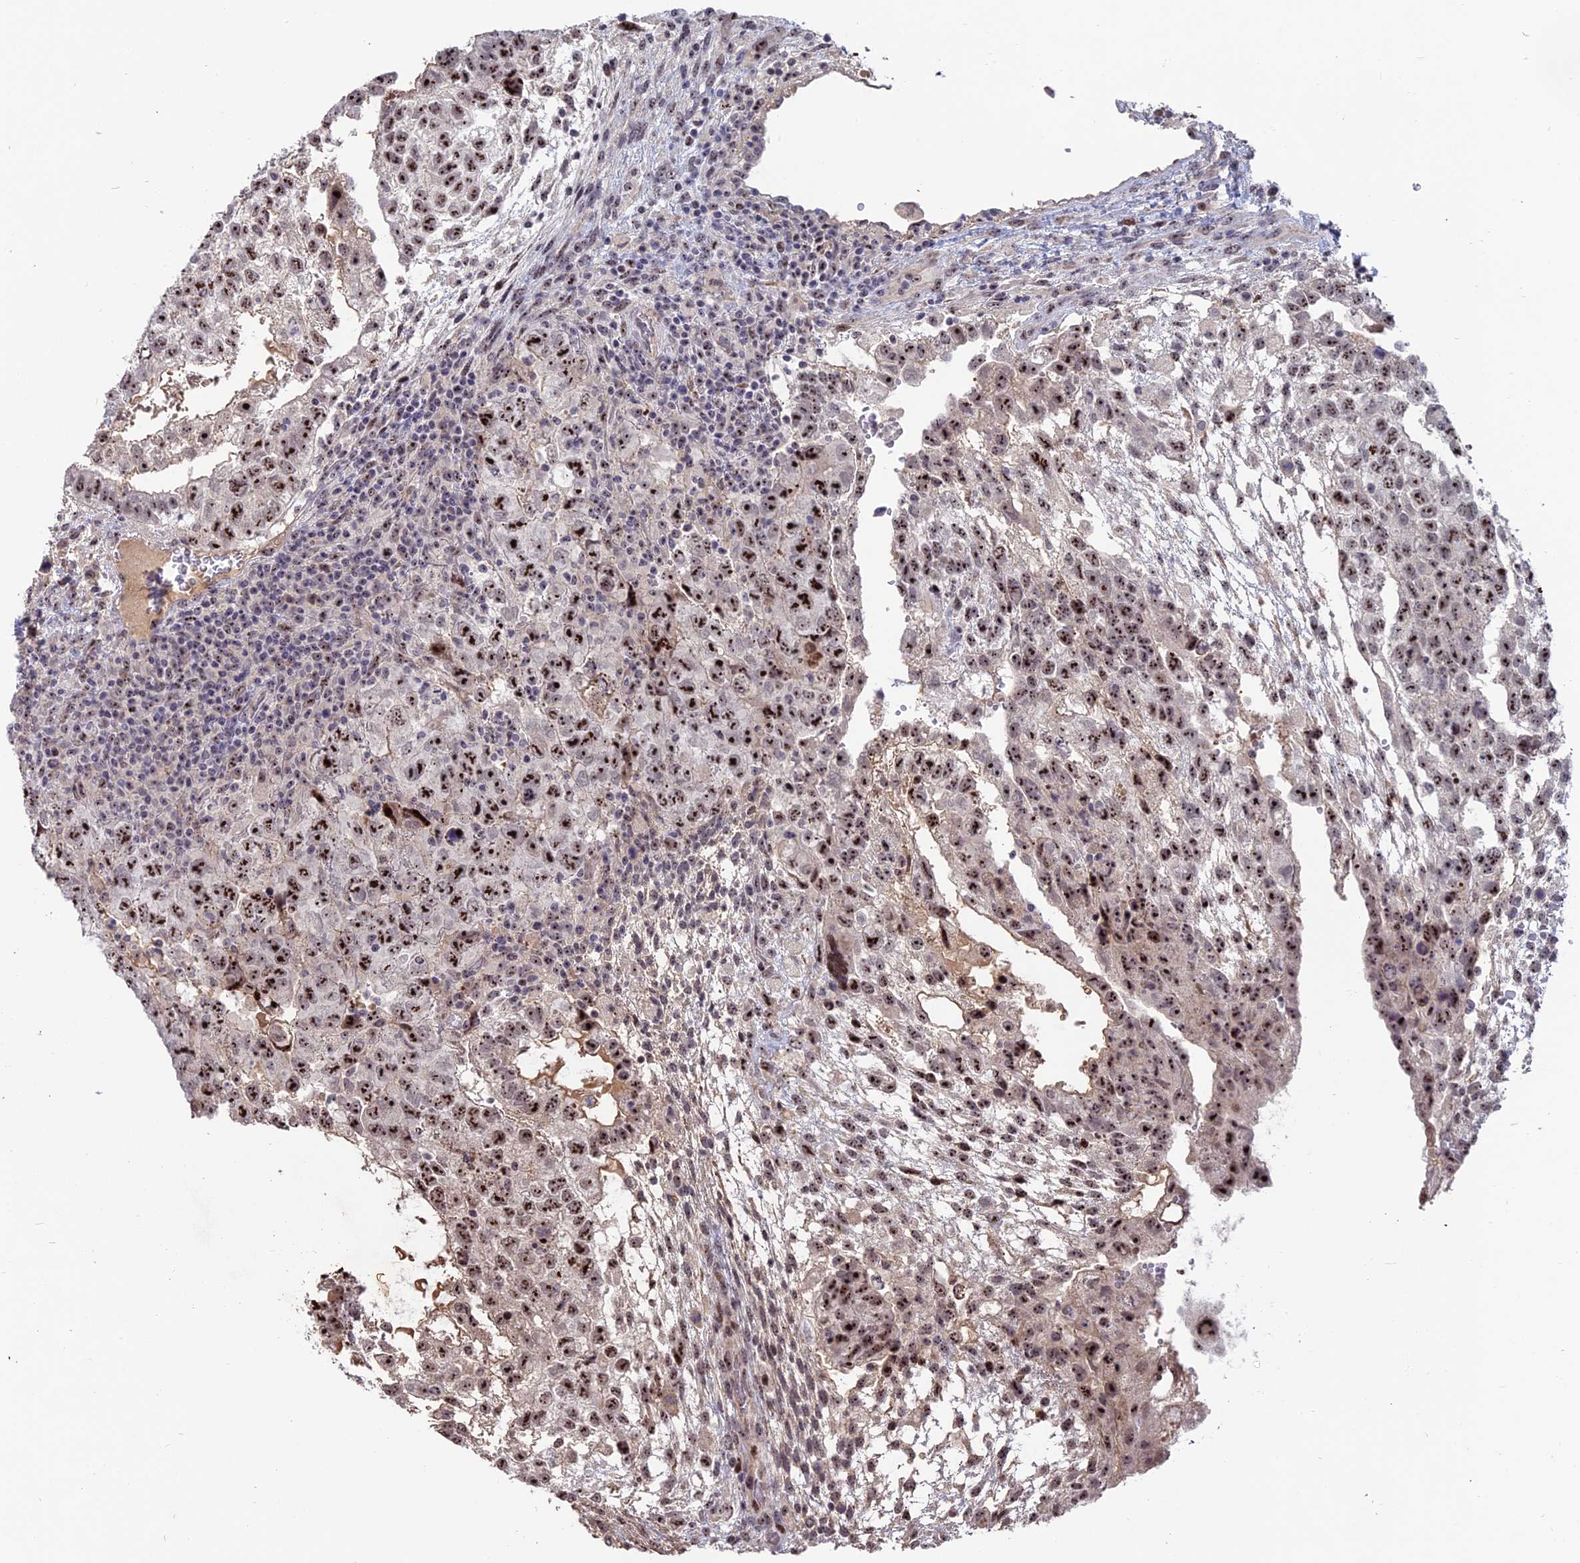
{"staining": {"intensity": "strong", "quantity": ">75%", "location": "nuclear"}, "tissue": "testis cancer", "cell_type": "Tumor cells", "image_type": "cancer", "snomed": [{"axis": "morphology", "description": "Normal tissue, NOS"}, {"axis": "morphology", "description": "Carcinoma, Embryonal, NOS"}, {"axis": "topography", "description": "Testis"}], "caption": "Testis embryonal carcinoma tissue reveals strong nuclear positivity in approximately >75% of tumor cells (Brightfield microscopy of DAB IHC at high magnification).", "gene": "FAM131A", "patient": {"sex": "male", "age": 36}}